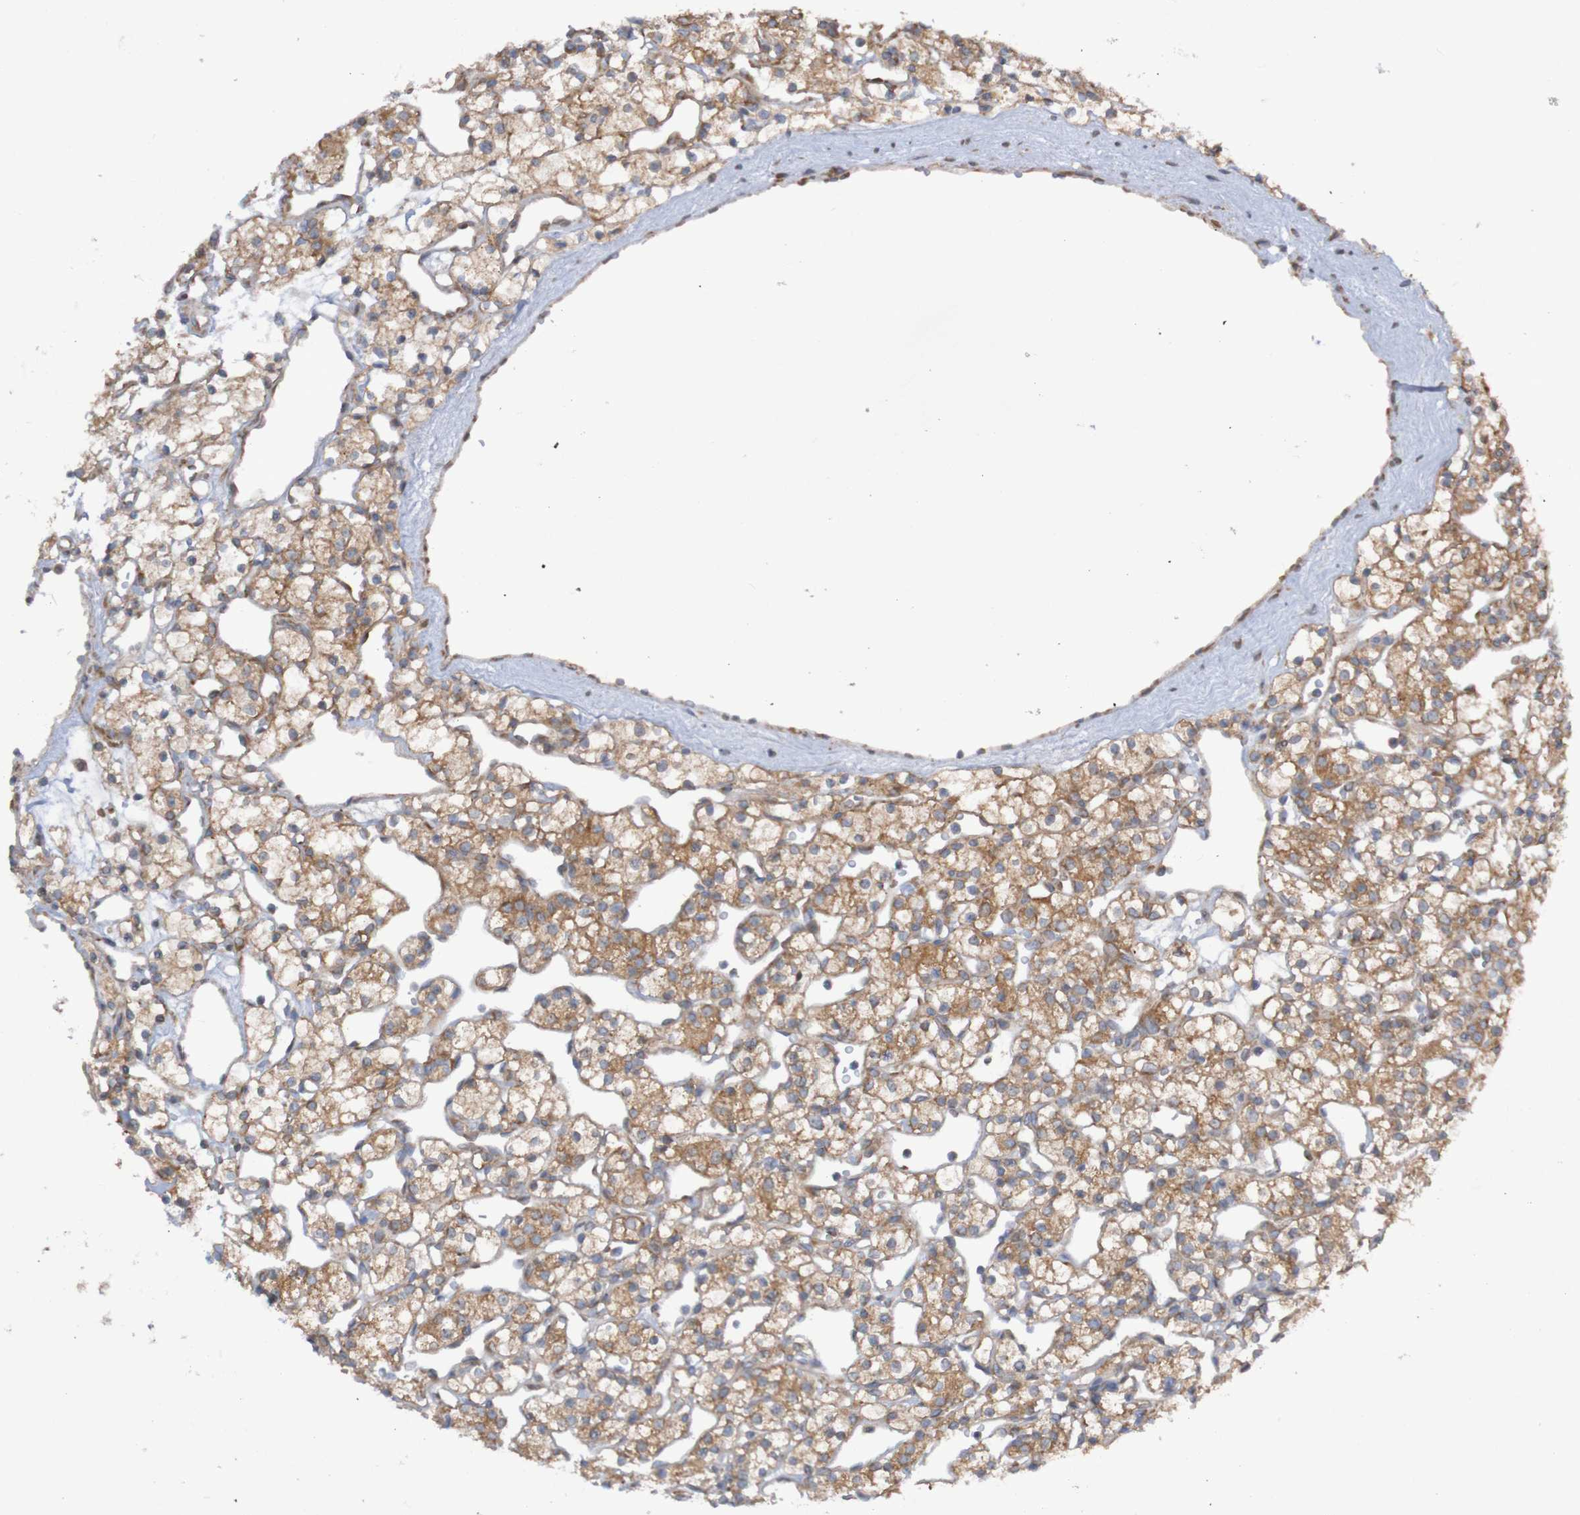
{"staining": {"intensity": "moderate", "quantity": ">75%", "location": "cytoplasmic/membranous"}, "tissue": "renal cancer", "cell_type": "Tumor cells", "image_type": "cancer", "snomed": [{"axis": "morphology", "description": "Adenocarcinoma, NOS"}, {"axis": "topography", "description": "Kidney"}], "caption": "Human adenocarcinoma (renal) stained with a protein marker displays moderate staining in tumor cells.", "gene": "LRRC47", "patient": {"sex": "female", "age": 60}}